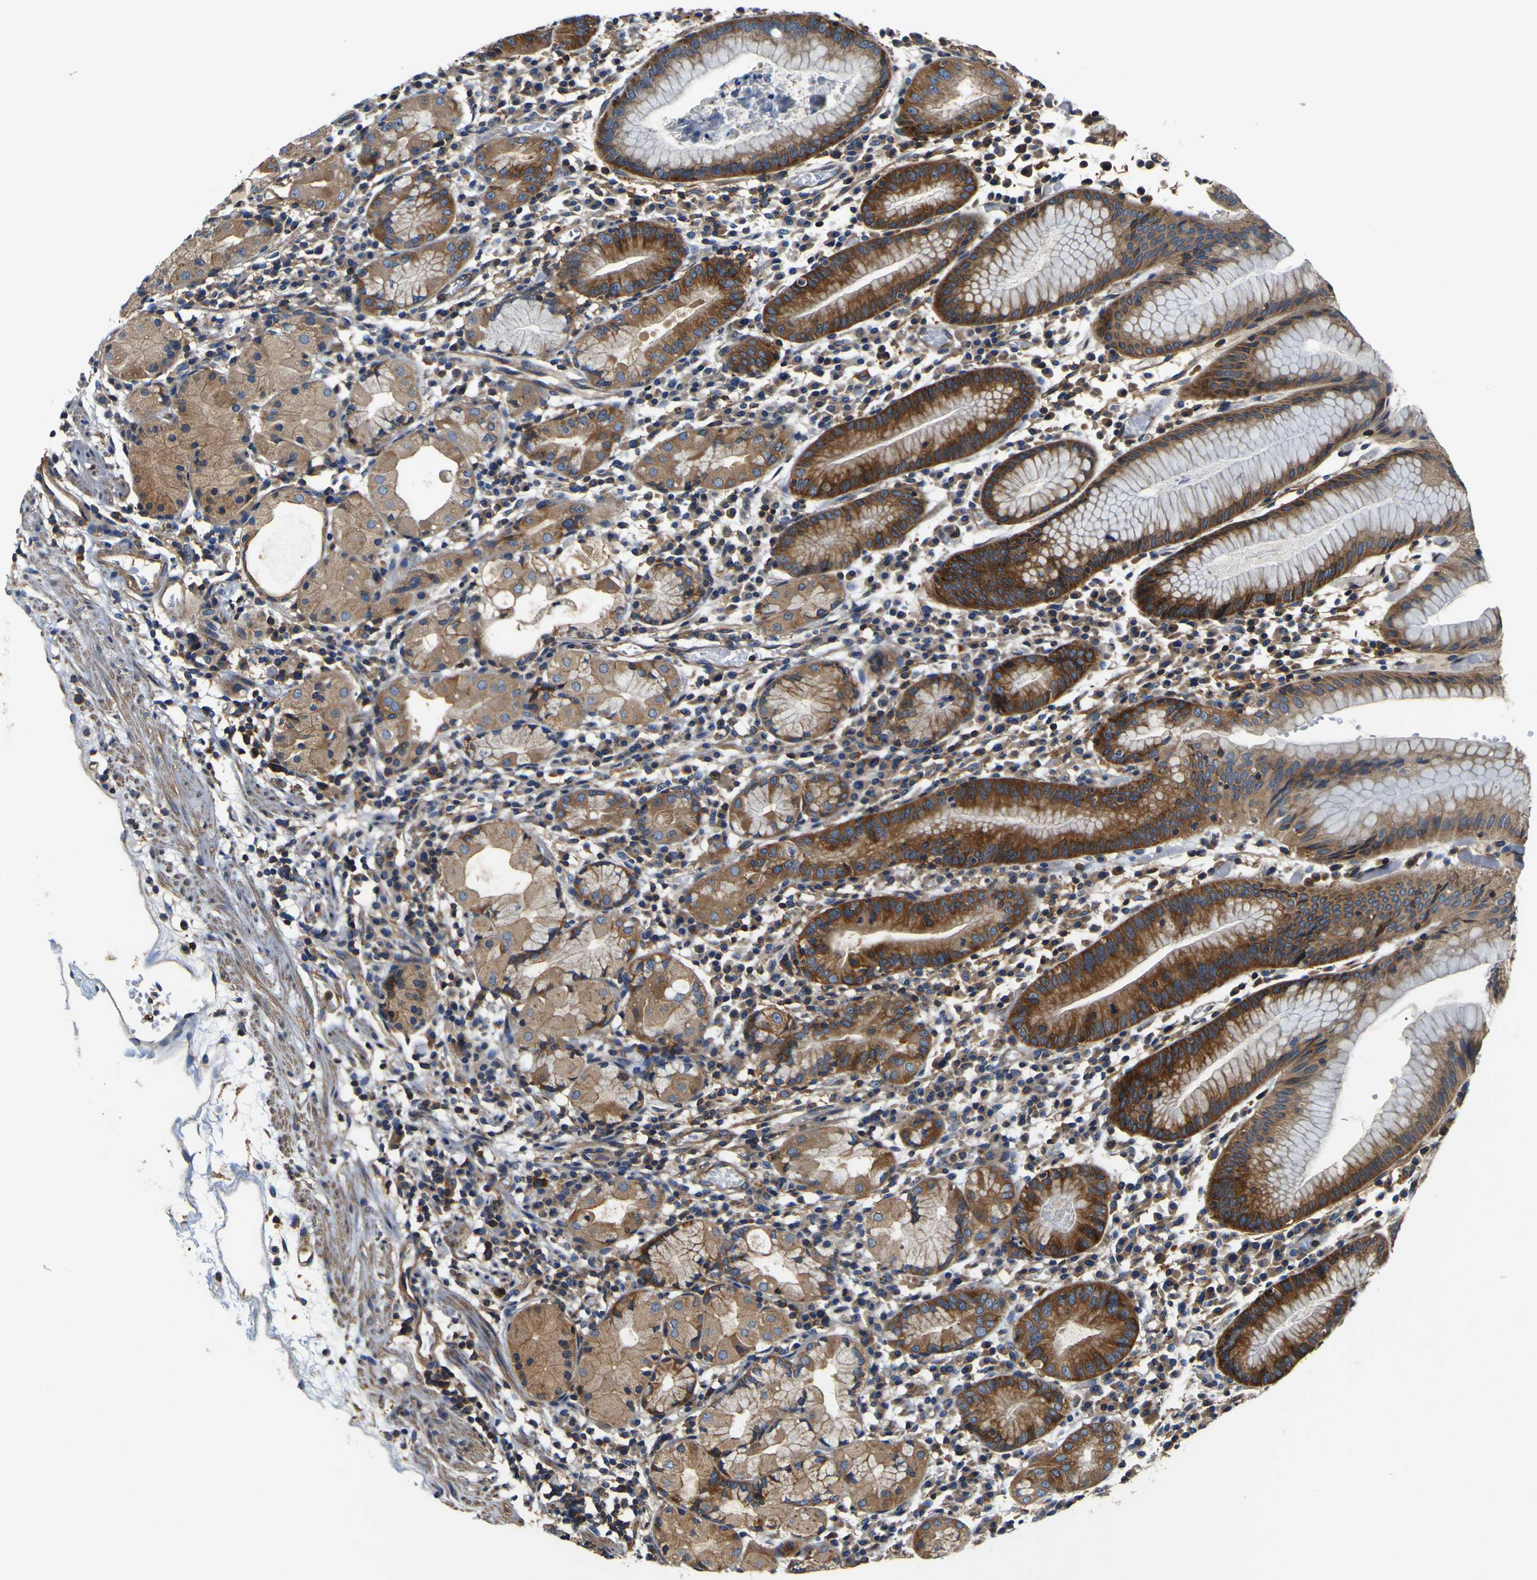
{"staining": {"intensity": "strong", "quantity": ">75%", "location": "cytoplasmic/membranous"}, "tissue": "stomach", "cell_type": "Glandular cells", "image_type": "normal", "snomed": [{"axis": "morphology", "description": "Normal tissue, NOS"}, {"axis": "topography", "description": "Stomach"}, {"axis": "topography", "description": "Stomach, lower"}], "caption": "Immunohistochemistry of benign human stomach displays high levels of strong cytoplasmic/membranous expression in approximately >75% of glandular cells.", "gene": "CNR2", "patient": {"sex": "female", "age": 75}}